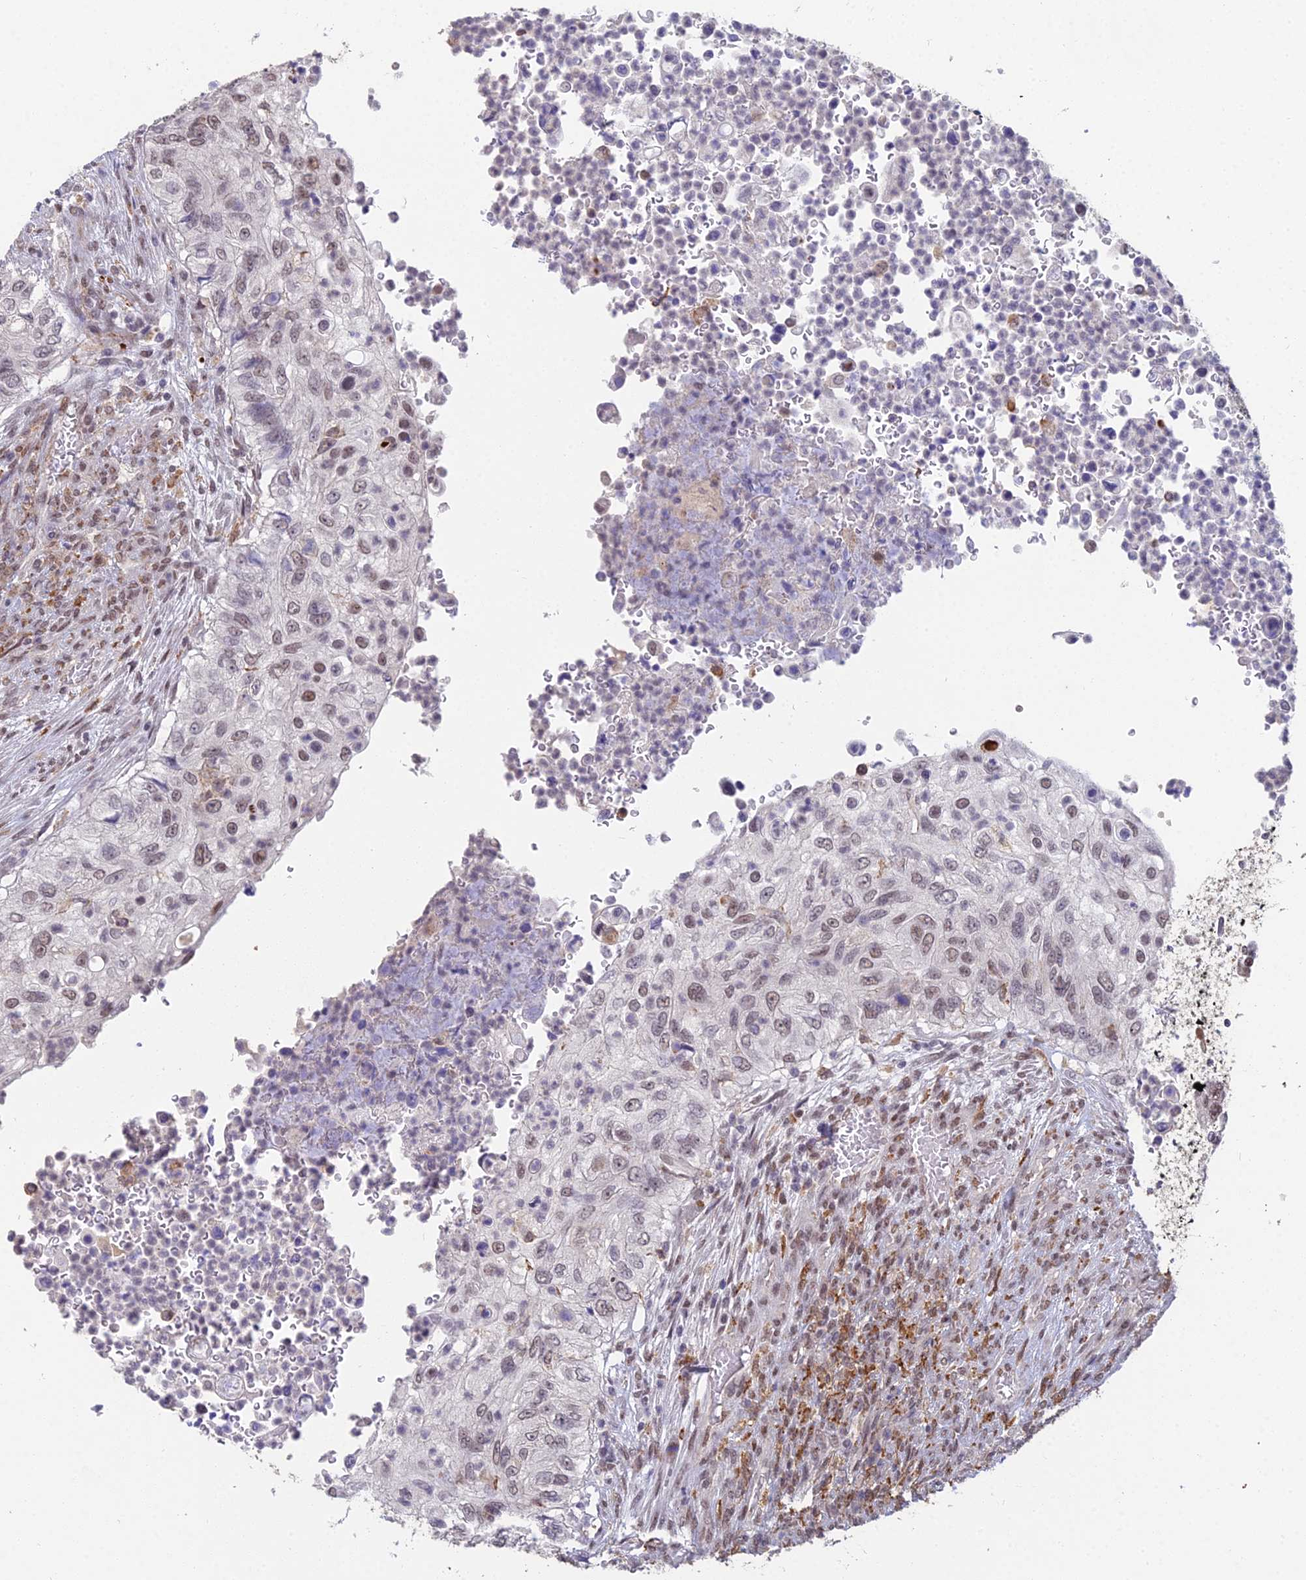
{"staining": {"intensity": "weak", "quantity": "25%-75%", "location": "nuclear"}, "tissue": "urothelial cancer", "cell_type": "Tumor cells", "image_type": "cancer", "snomed": [{"axis": "morphology", "description": "Urothelial carcinoma, High grade"}, {"axis": "topography", "description": "Urinary bladder"}], "caption": "Immunohistochemistry (IHC) photomicrograph of human high-grade urothelial carcinoma stained for a protein (brown), which displays low levels of weak nuclear staining in about 25%-75% of tumor cells.", "gene": "ABHD17A", "patient": {"sex": "female", "age": 60}}